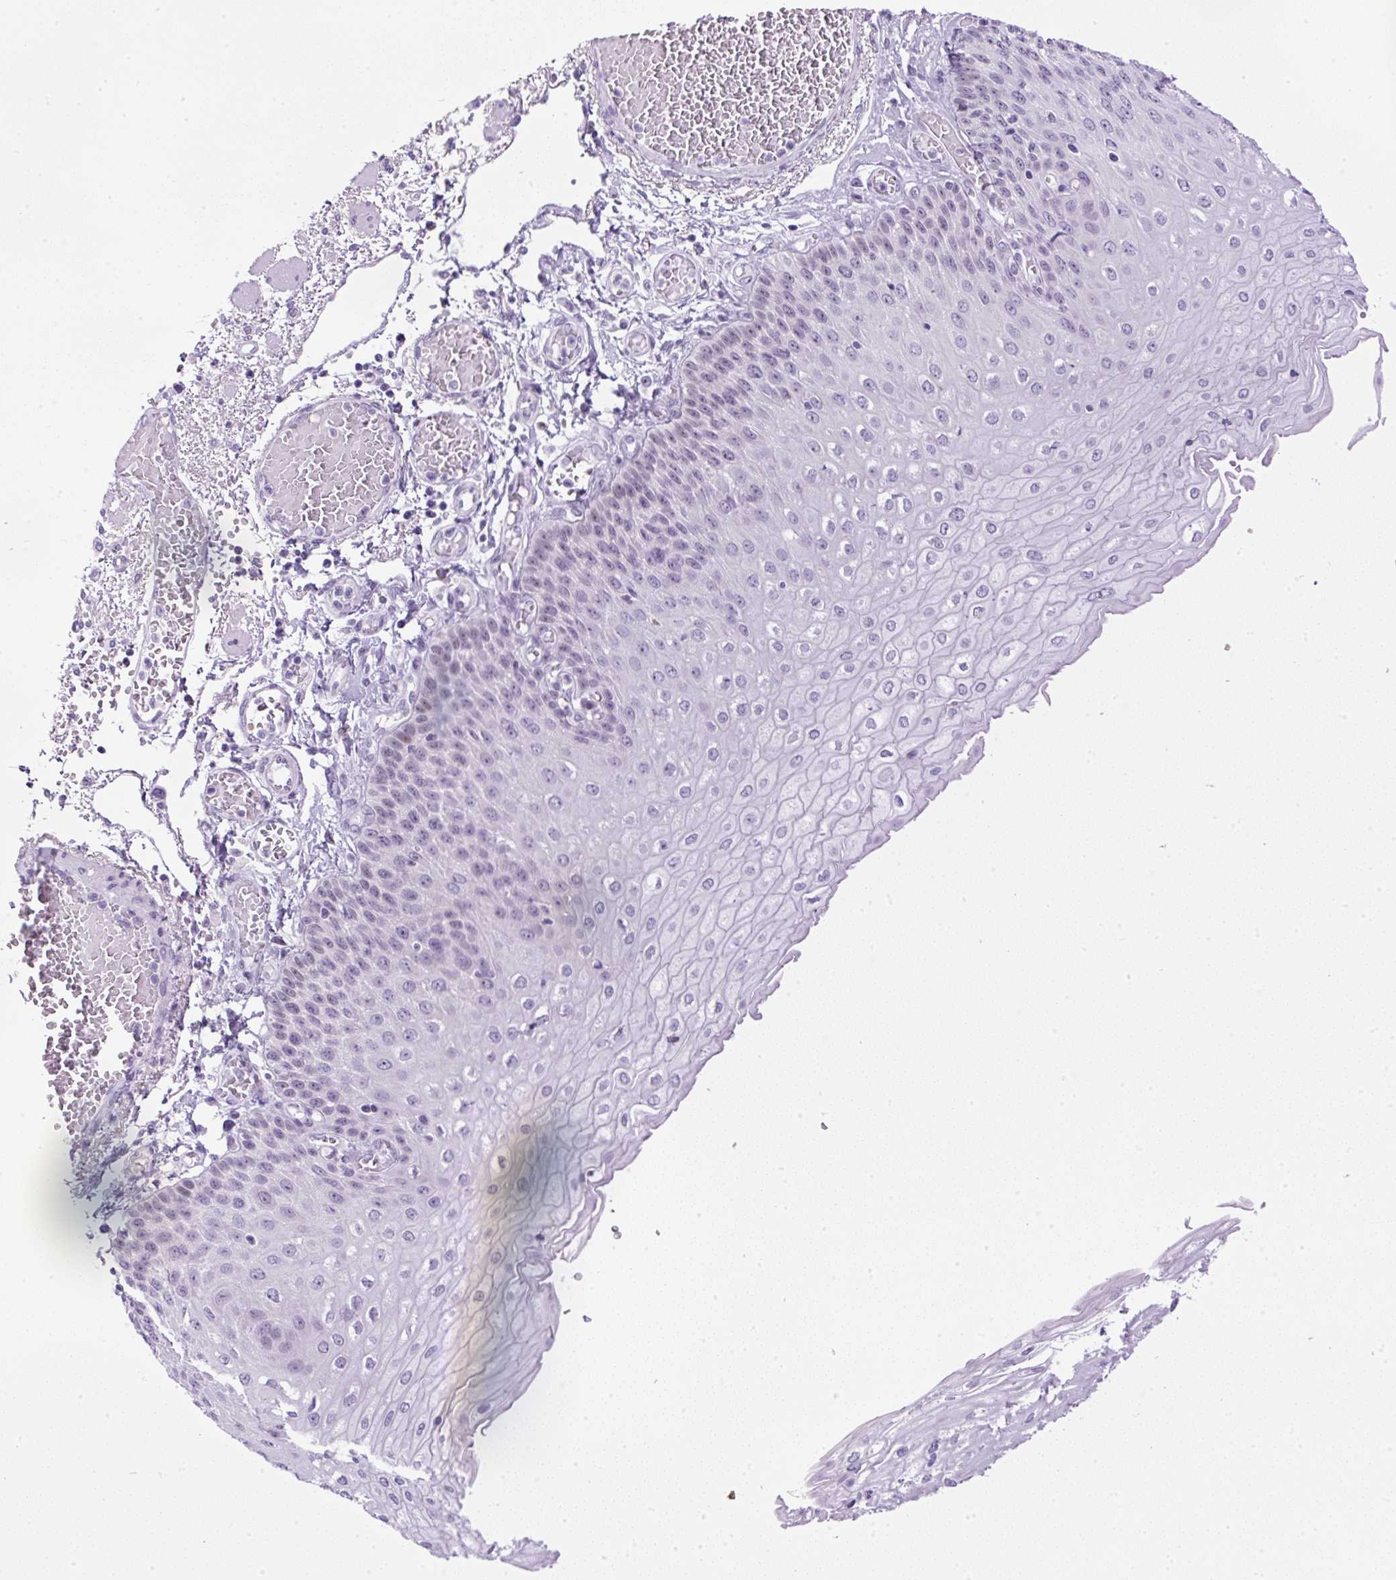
{"staining": {"intensity": "negative", "quantity": "none", "location": "none"}, "tissue": "esophagus", "cell_type": "Squamous epithelial cells", "image_type": "normal", "snomed": [{"axis": "morphology", "description": "Normal tissue, NOS"}, {"axis": "morphology", "description": "Adenocarcinoma, NOS"}, {"axis": "topography", "description": "Esophagus"}], "caption": "This is a photomicrograph of immunohistochemistry staining of unremarkable esophagus, which shows no staining in squamous epithelial cells. (Brightfield microscopy of DAB immunohistochemistry at high magnification).", "gene": "RHBDD2", "patient": {"sex": "male", "age": 81}}